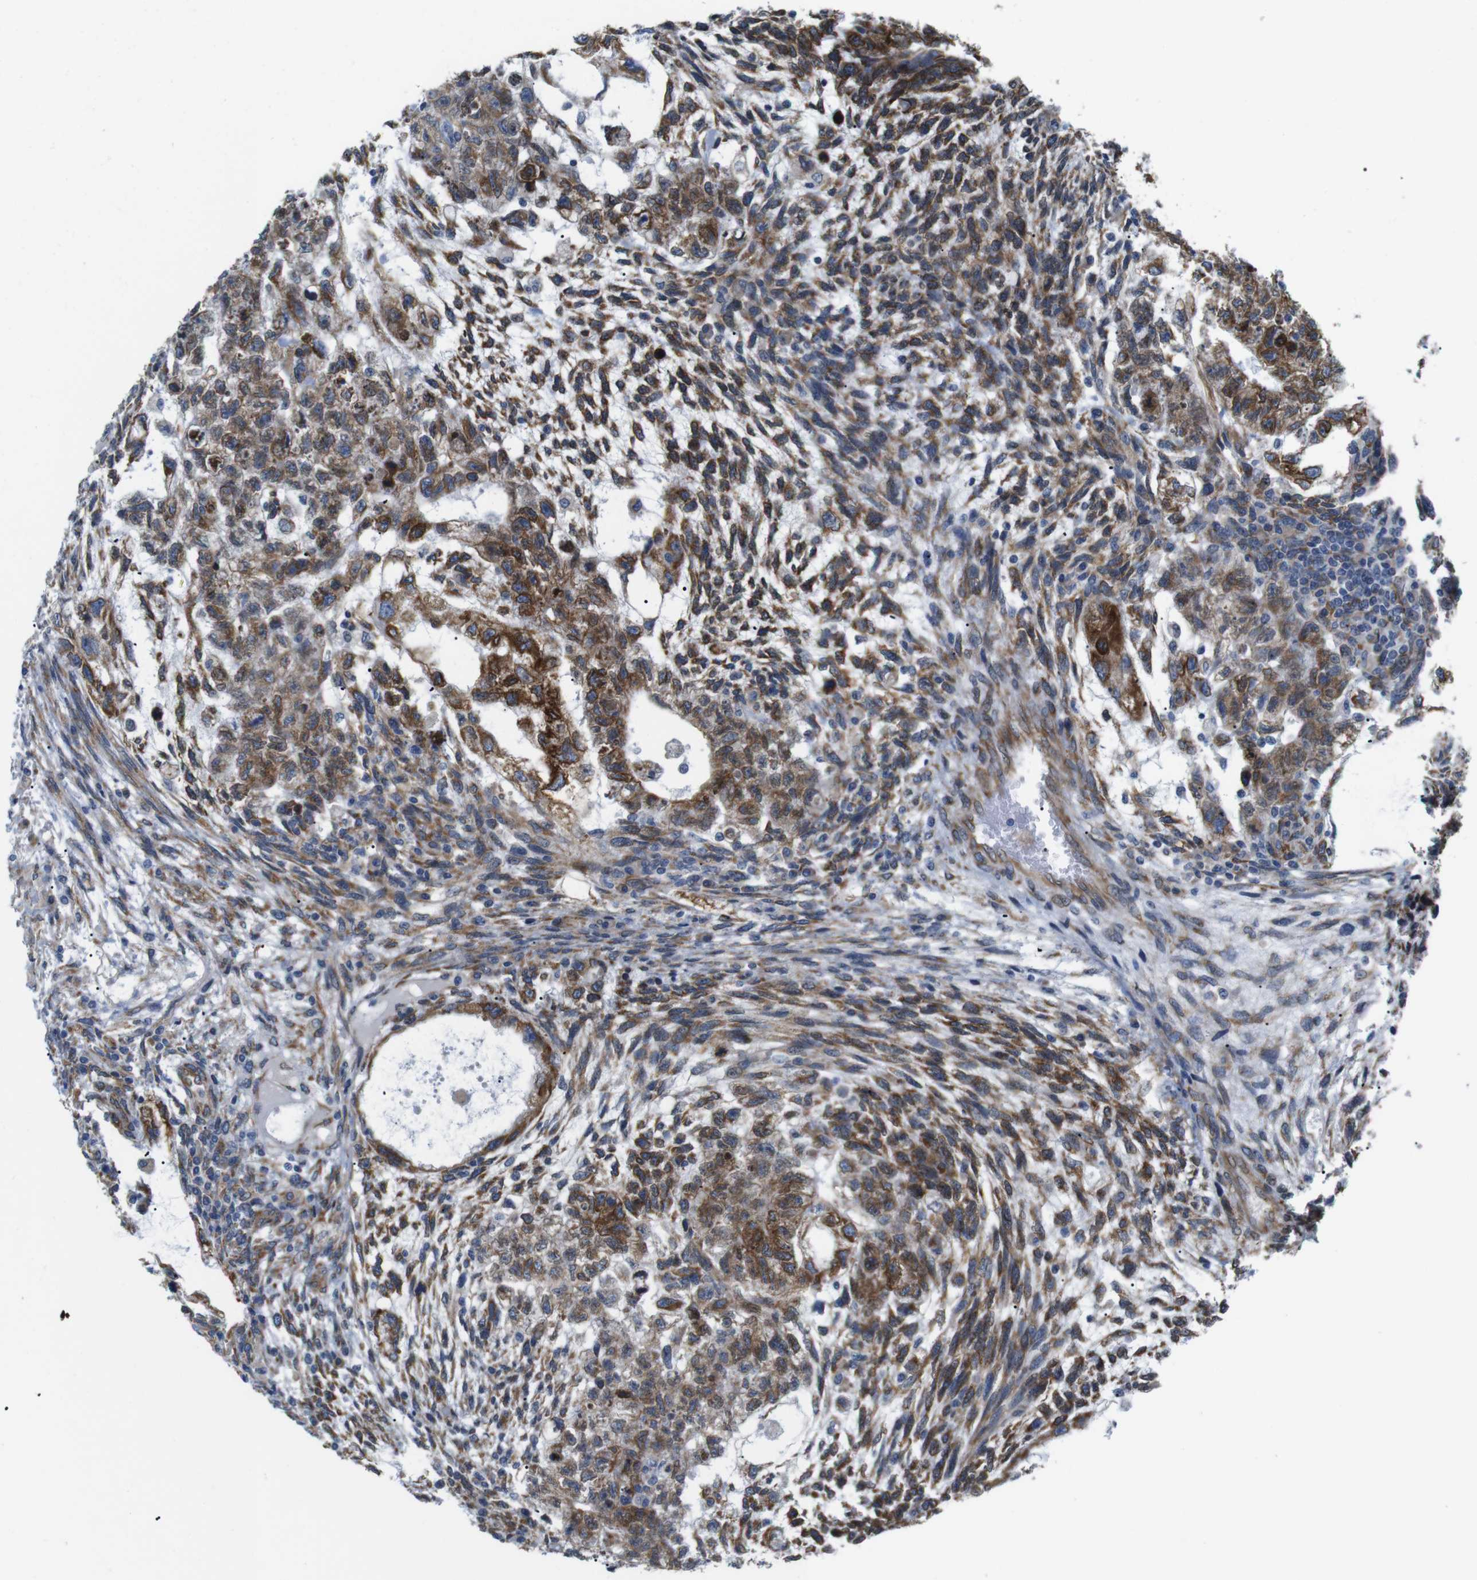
{"staining": {"intensity": "moderate", "quantity": ">75%", "location": "cytoplasmic/membranous"}, "tissue": "testis cancer", "cell_type": "Tumor cells", "image_type": "cancer", "snomed": [{"axis": "morphology", "description": "Normal tissue, NOS"}, {"axis": "morphology", "description": "Carcinoma, Embryonal, NOS"}, {"axis": "topography", "description": "Testis"}], "caption": "Human testis cancer (embryonal carcinoma) stained with a brown dye exhibits moderate cytoplasmic/membranous positive positivity in approximately >75% of tumor cells.", "gene": "HACD3", "patient": {"sex": "male", "age": 36}}